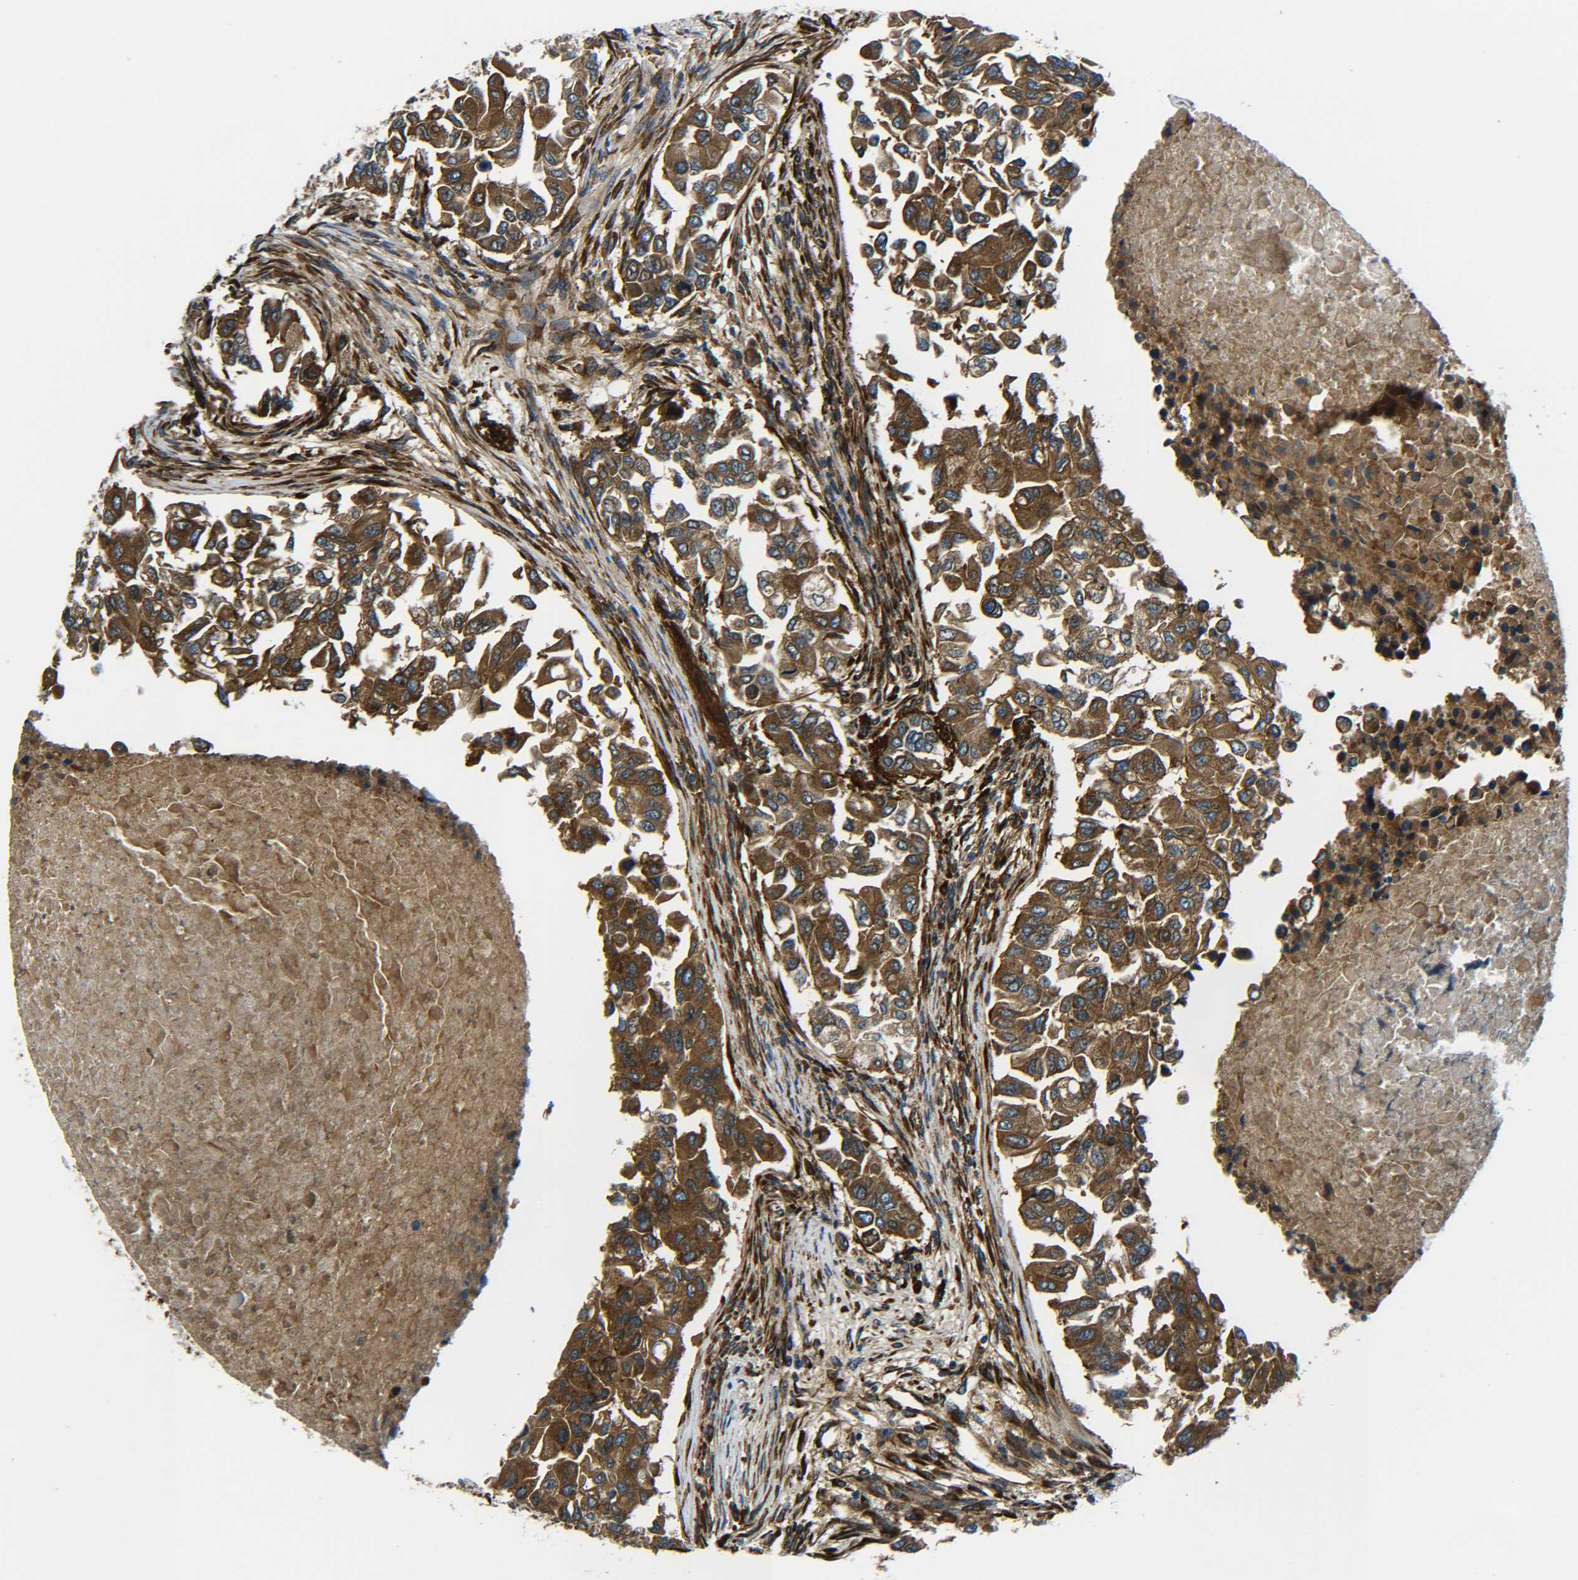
{"staining": {"intensity": "strong", "quantity": ">75%", "location": "cytoplasmic/membranous"}, "tissue": "breast cancer", "cell_type": "Tumor cells", "image_type": "cancer", "snomed": [{"axis": "morphology", "description": "Normal tissue, NOS"}, {"axis": "morphology", "description": "Duct carcinoma"}, {"axis": "topography", "description": "Breast"}], "caption": "A high-resolution image shows IHC staining of breast cancer, which demonstrates strong cytoplasmic/membranous positivity in approximately >75% of tumor cells.", "gene": "PREB", "patient": {"sex": "female", "age": 49}}